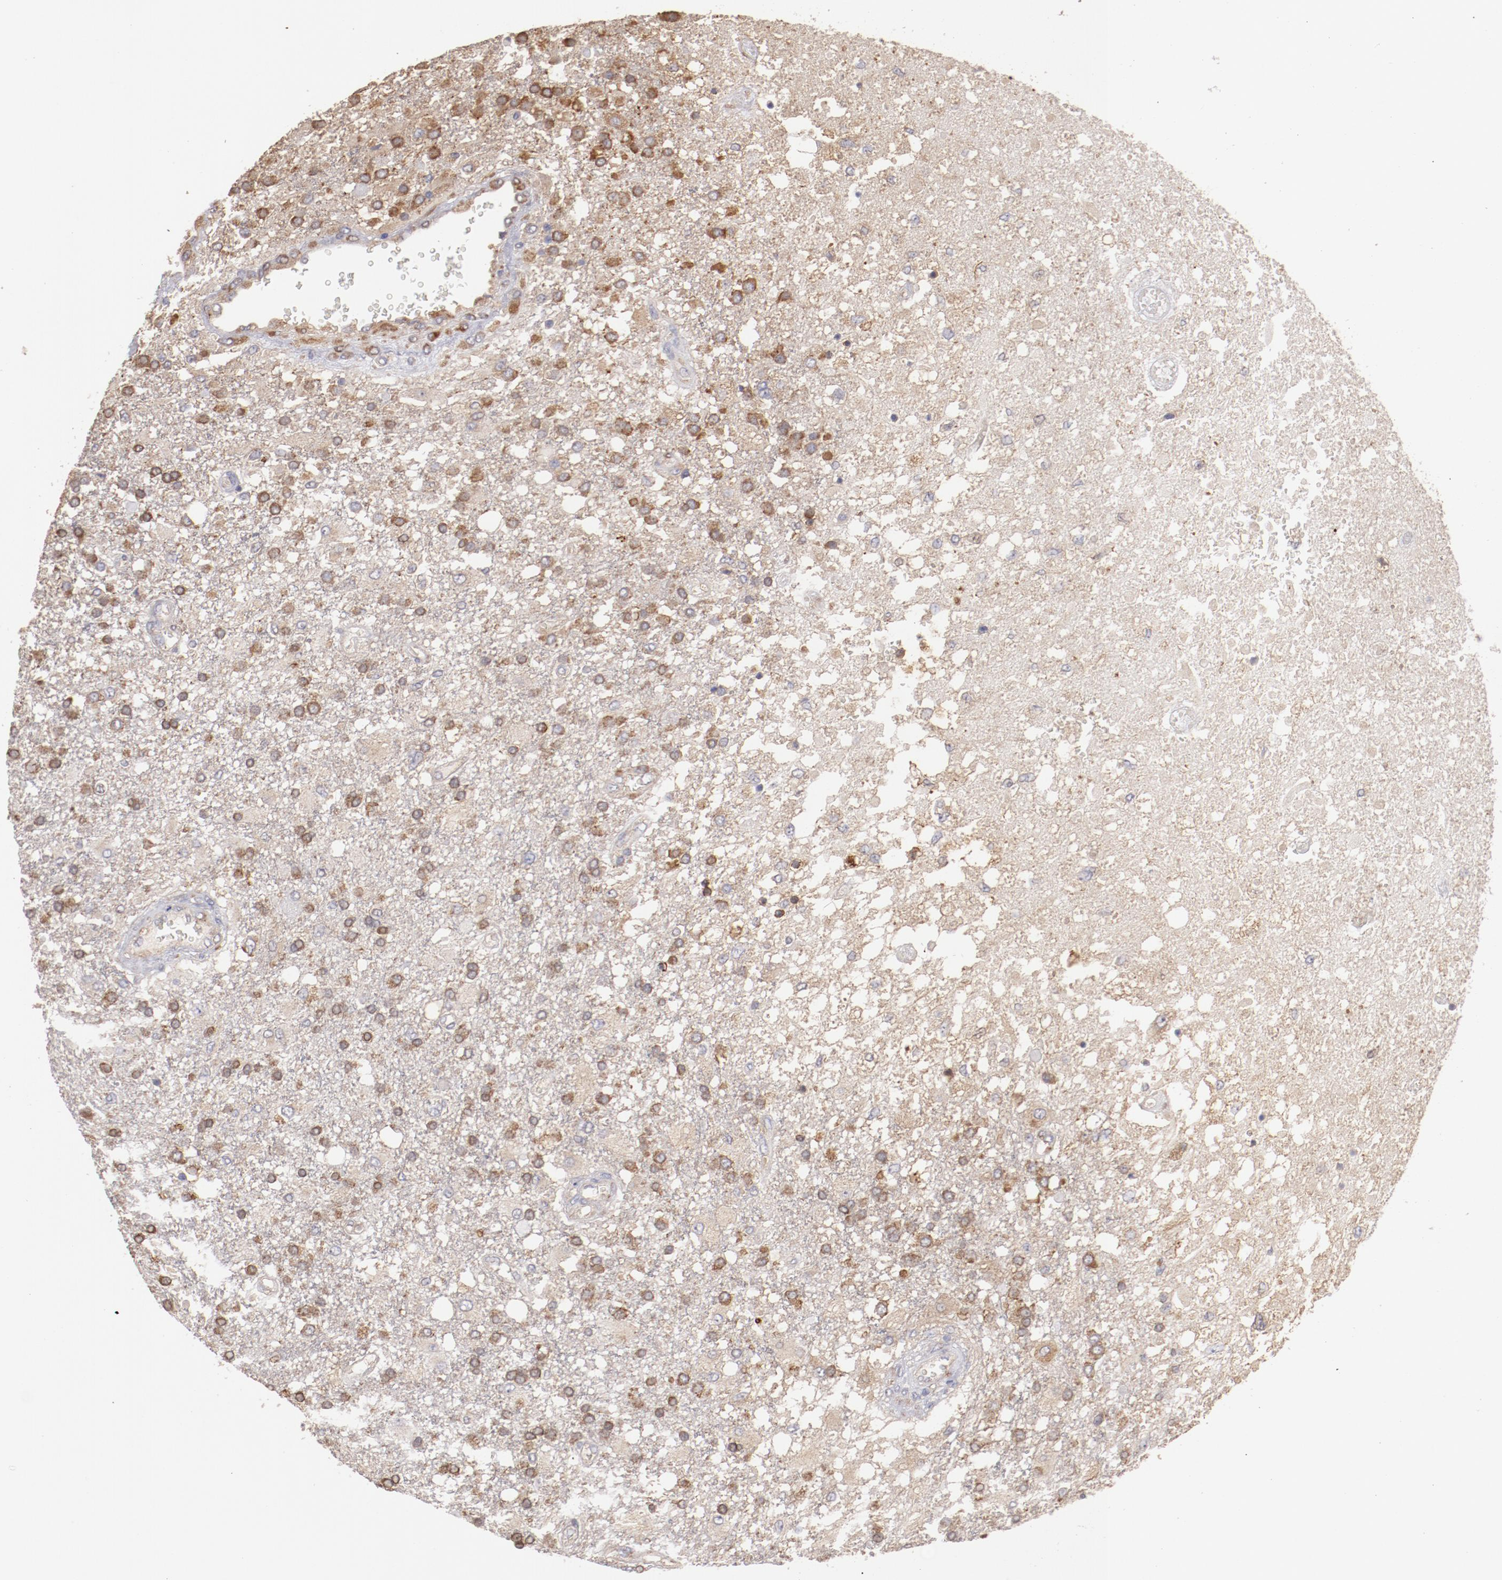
{"staining": {"intensity": "weak", "quantity": "25%-75%", "location": "cytoplasmic/membranous"}, "tissue": "glioma", "cell_type": "Tumor cells", "image_type": "cancer", "snomed": [{"axis": "morphology", "description": "Glioma, malignant, High grade"}, {"axis": "topography", "description": "Cerebral cortex"}], "caption": "Glioma was stained to show a protein in brown. There is low levels of weak cytoplasmic/membranous positivity in about 25%-75% of tumor cells. (DAB (3,3'-diaminobenzidine) IHC with brightfield microscopy, high magnification).", "gene": "ENTPD5", "patient": {"sex": "male", "age": 79}}